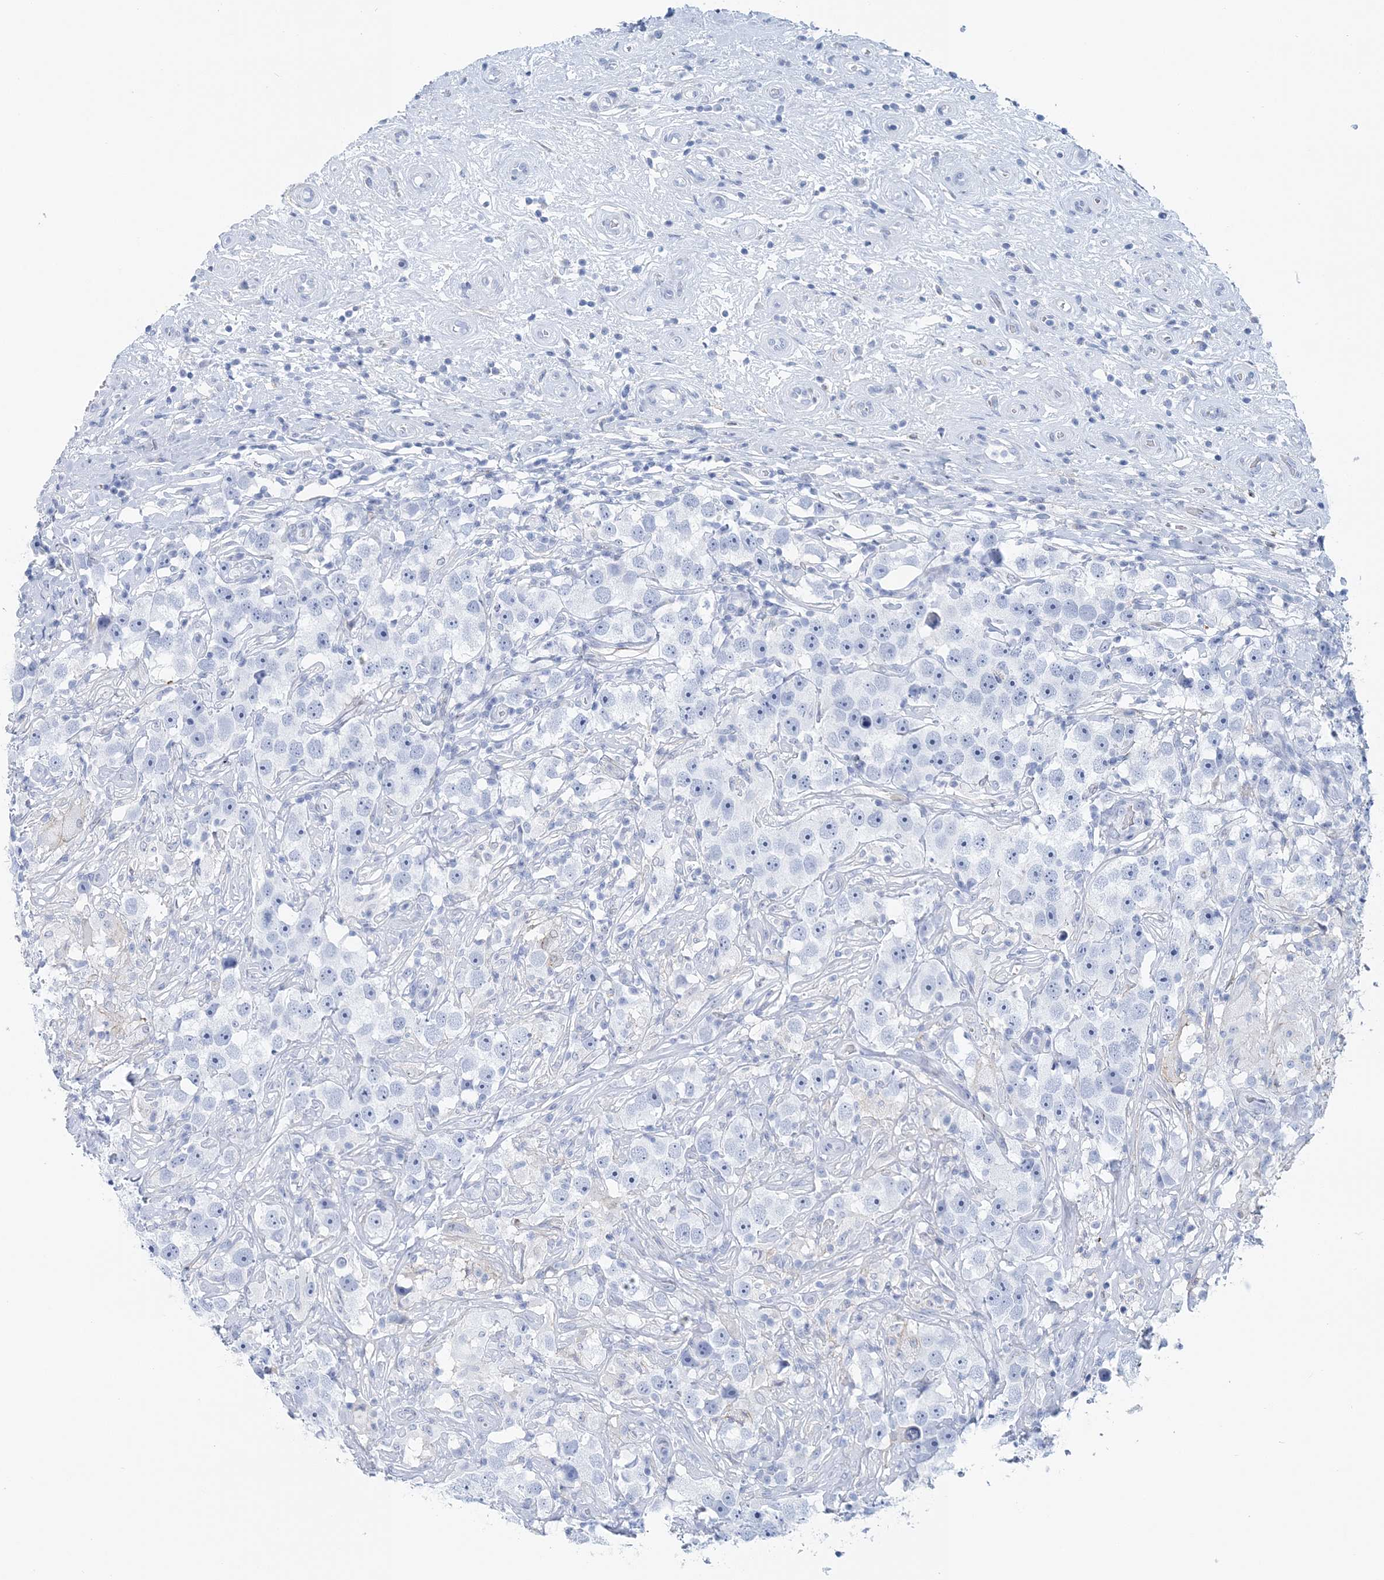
{"staining": {"intensity": "negative", "quantity": "none", "location": "none"}, "tissue": "testis cancer", "cell_type": "Tumor cells", "image_type": "cancer", "snomed": [{"axis": "morphology", "description": "Seminoma, NOS"}, {"axis": "topography", "description": "Testis"}], "caption": "There is no significant positivity in tumor cells of seminoma (testis).", "gene": "NKX6-1", "patient": {"sex": "male", "age": 49}}